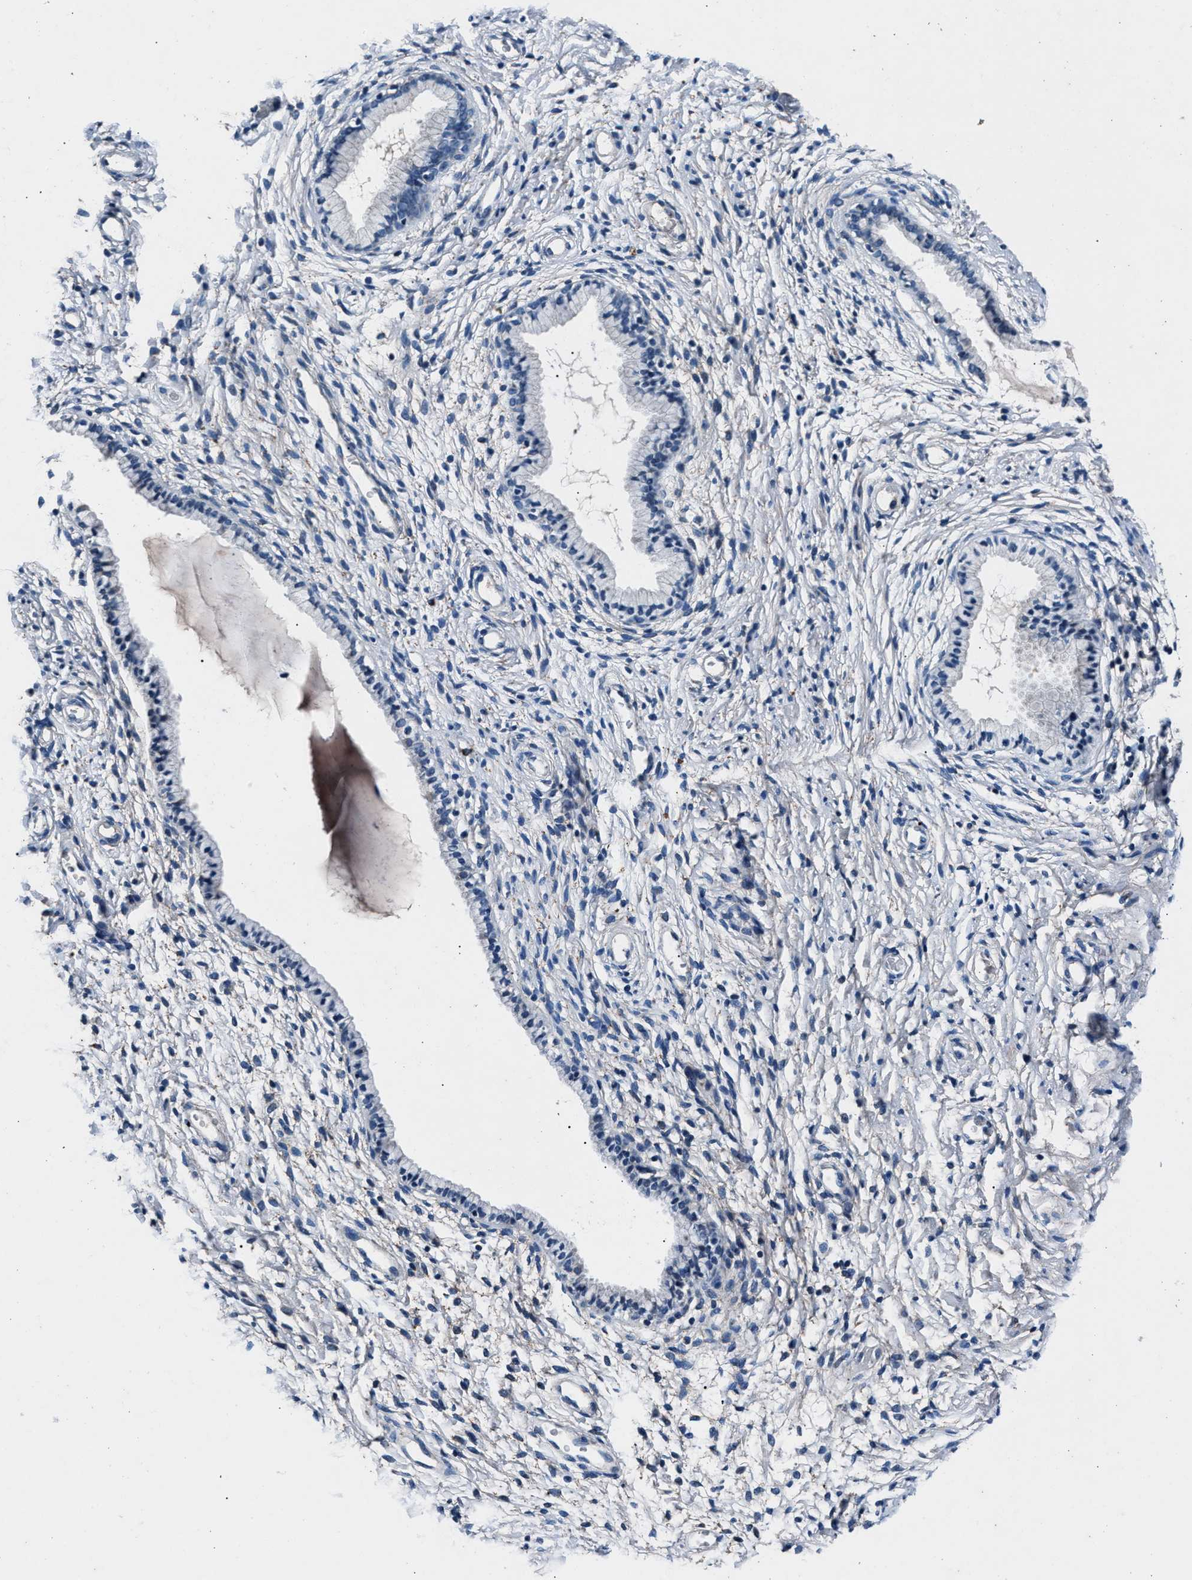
{"staining": {"intensity": "negative", "quantity": "none", "location": "none"}, "tissue": "cervix", "cell_type": "Glandular cells", "image_type": "normal", "snomed": [{"axis": "morphology", "description": "Normal tissue, NOS"}, {"axis": "topography", "description": "Cervix"}], "caption": "Human cervix stained for a protein using immunohistochemistry (IHC) displays no staining in glandular cells.", "gene": "DENND6B", "patient": {"sex": "female", "age": 72}}